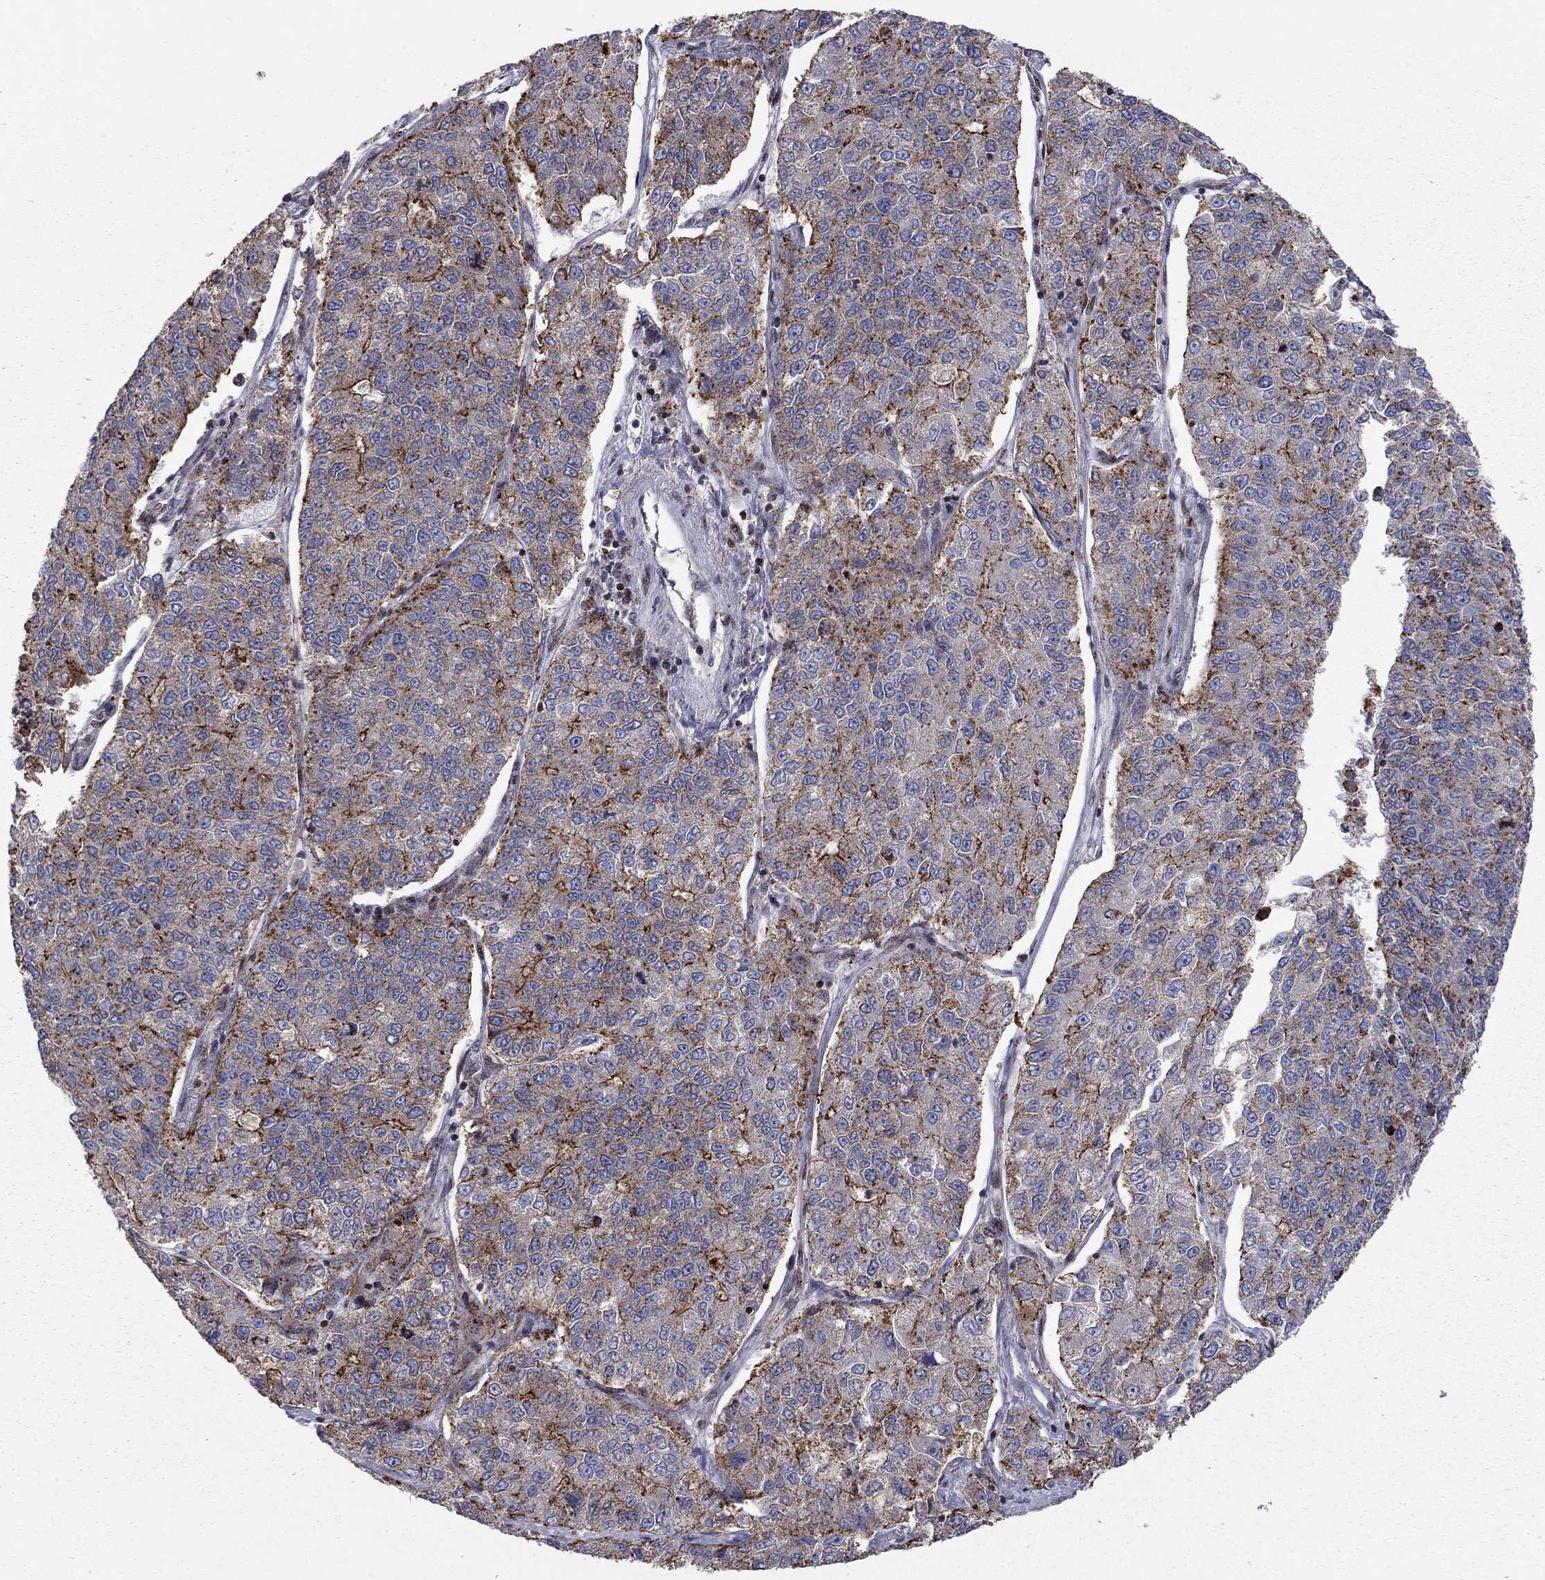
{"staining": {"intensity": "strong", "quantity": "<25%", "location": "cytoplasmic/membranous"}, "tissue": "lung cancer", "cell_type": "Tumor cells", "image_type": "cancer", "snomed": [{"axis": "morphology", "description": "Adenocarcinoma, NOS"}, {"axis": "topography", "description": "Lung"}], "caption": "IHC micrograph of human lung cancer (adenocarcinoma) stained for a protein (brown), which displays medium levels of strong cytoplasmic/membranous staining in approximately <25% of tumor cells.", "gene": "ERN2", "patient": {"sex": "male", "age": 49}}